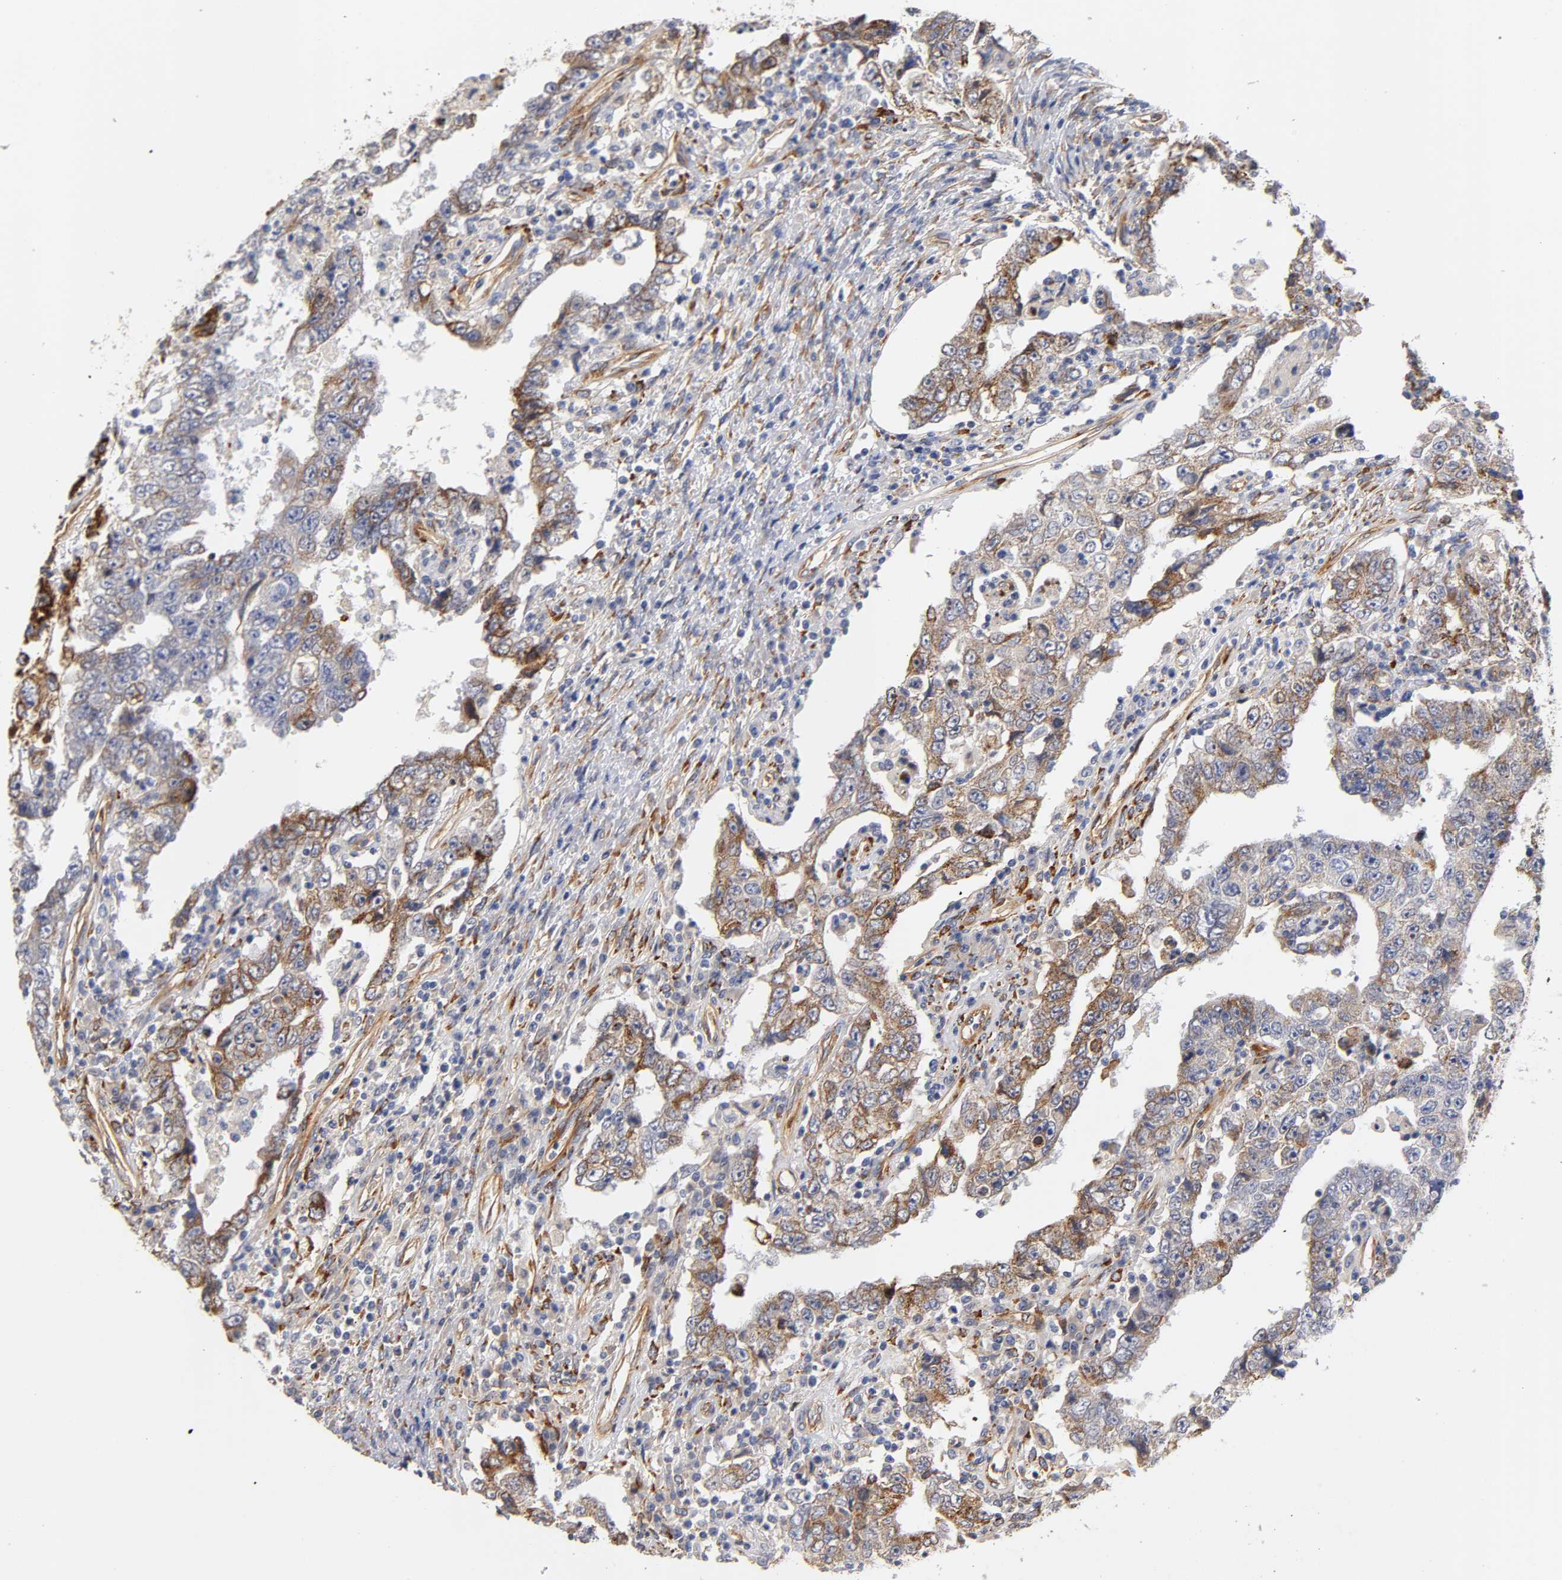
{"staining": {"intensity": "weak", "quantity": ">75%", "location": "cytoplasmic/membranous"}, "tissue": "testis cancer", "cell_type": "Tumor cells", "image_type": "cancer", "snomed": [{"axis": "morphology", "description": "Carcinoma, Embryonal, NOS"}, {"axis": "topography", "description": "Testis"}], "caption": "Approximately >75% of tumor cells in embryonal carcinoma (testis) reveal weak cytoplasmic/membranous protein staining as visualized by brown immunohistochemical staining.", "gene": "LAMB1", "patient": {"sex": "male", "age": 26}}